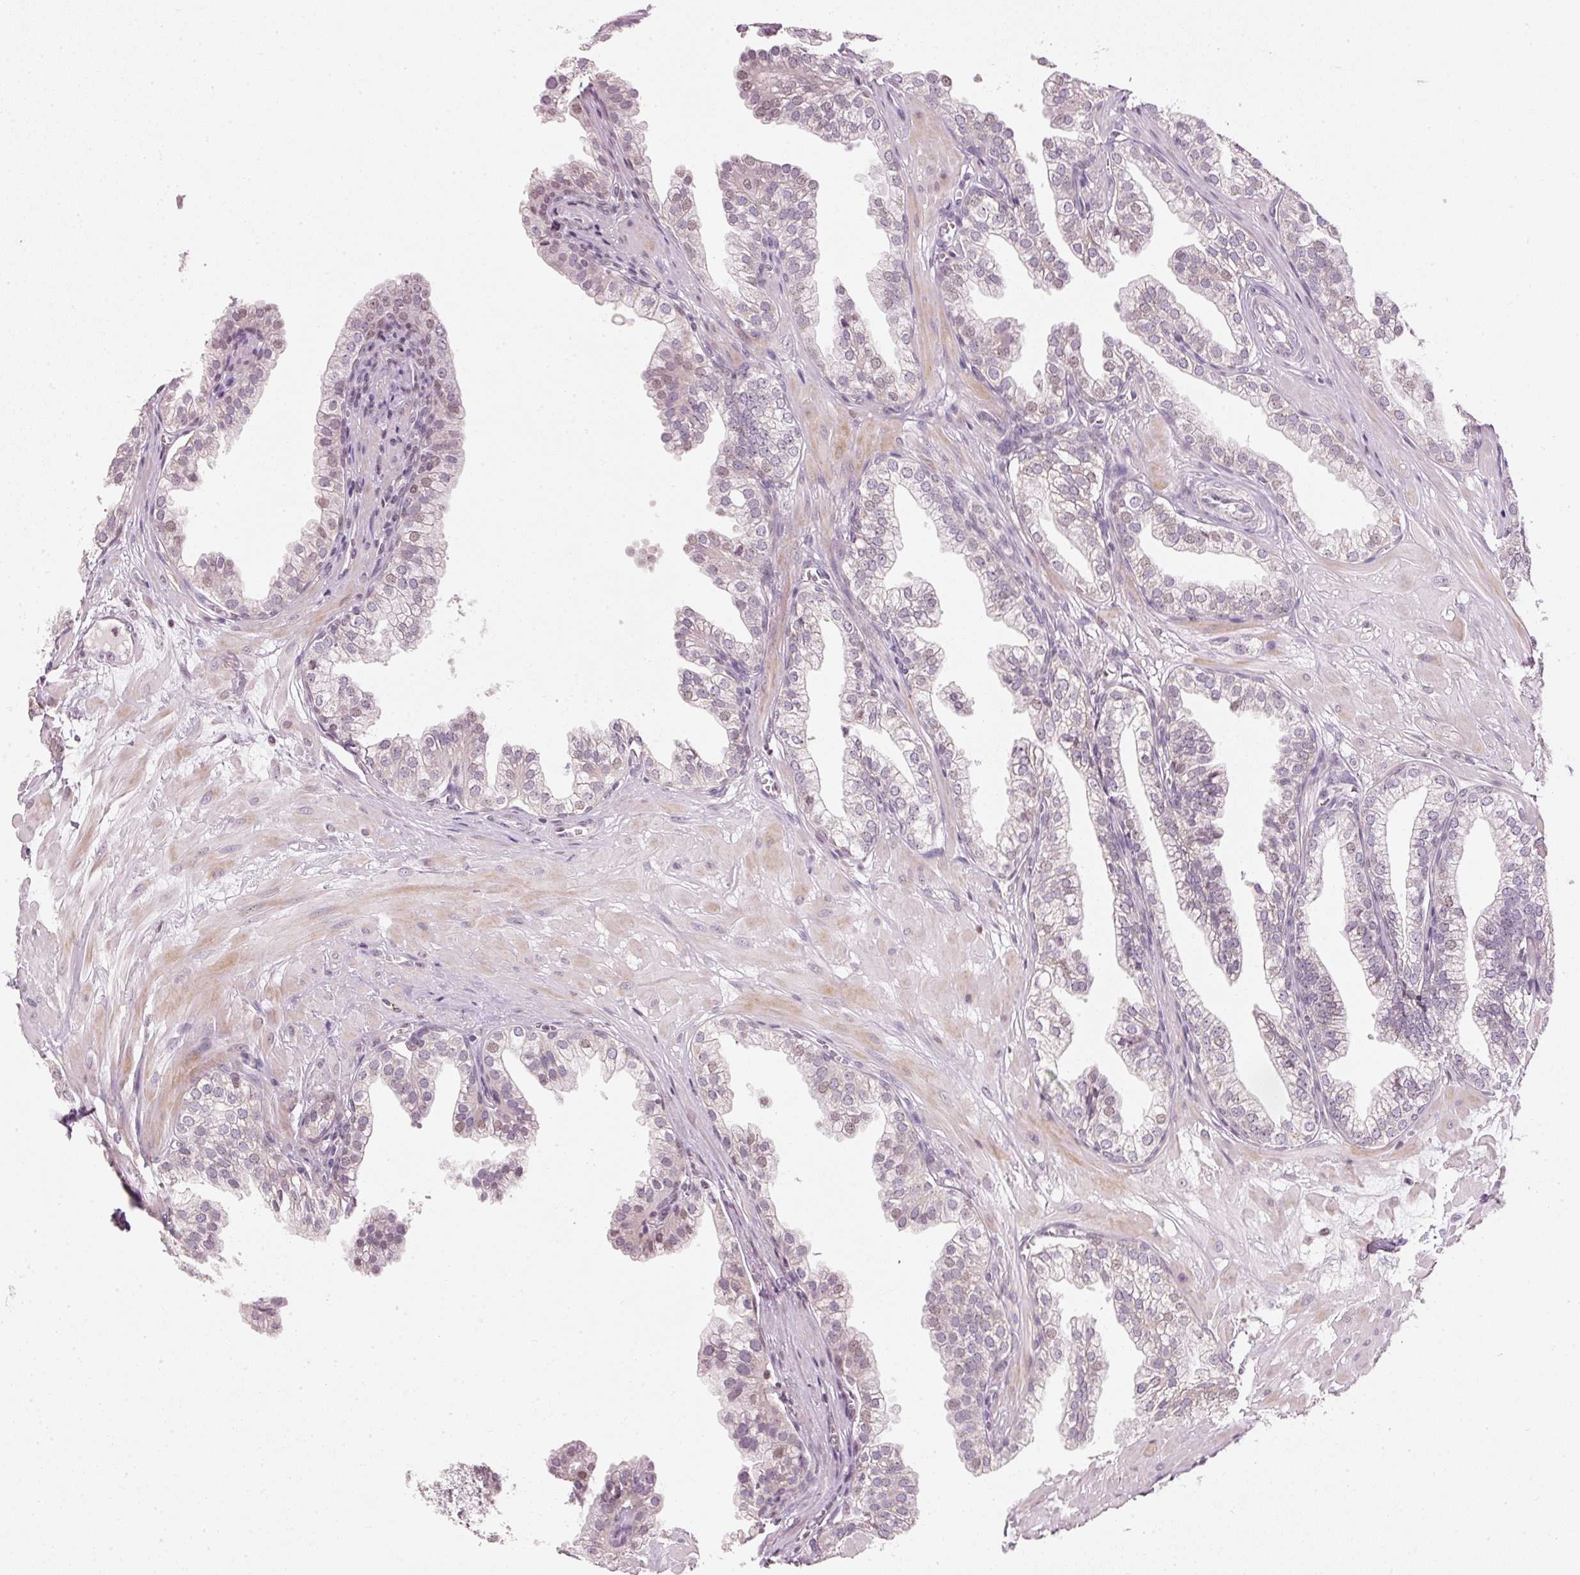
{"staining": {"intensity": "weak", "quantity": "25%-75%", "location": "nuclear"}, "tissue": "prostate", "cell_type": "Glandular cells", "image_type": "normal", "snomed": [{"axis": "morphology", "description": "Normal tissue, NOS"}, {"axis": "topography", "description": "Prostate"}, {"axis": "topography", "description": "Peripheral nerve tissue"}], "caption": "This is a photomicrograph of immunohistochemistry (IHC) staining of unremarkable prostate, which shows weak staining in the nuclear of glandular cells.", "gene": "NRDE2", "patient": {"sex": "male", "age": 55}}